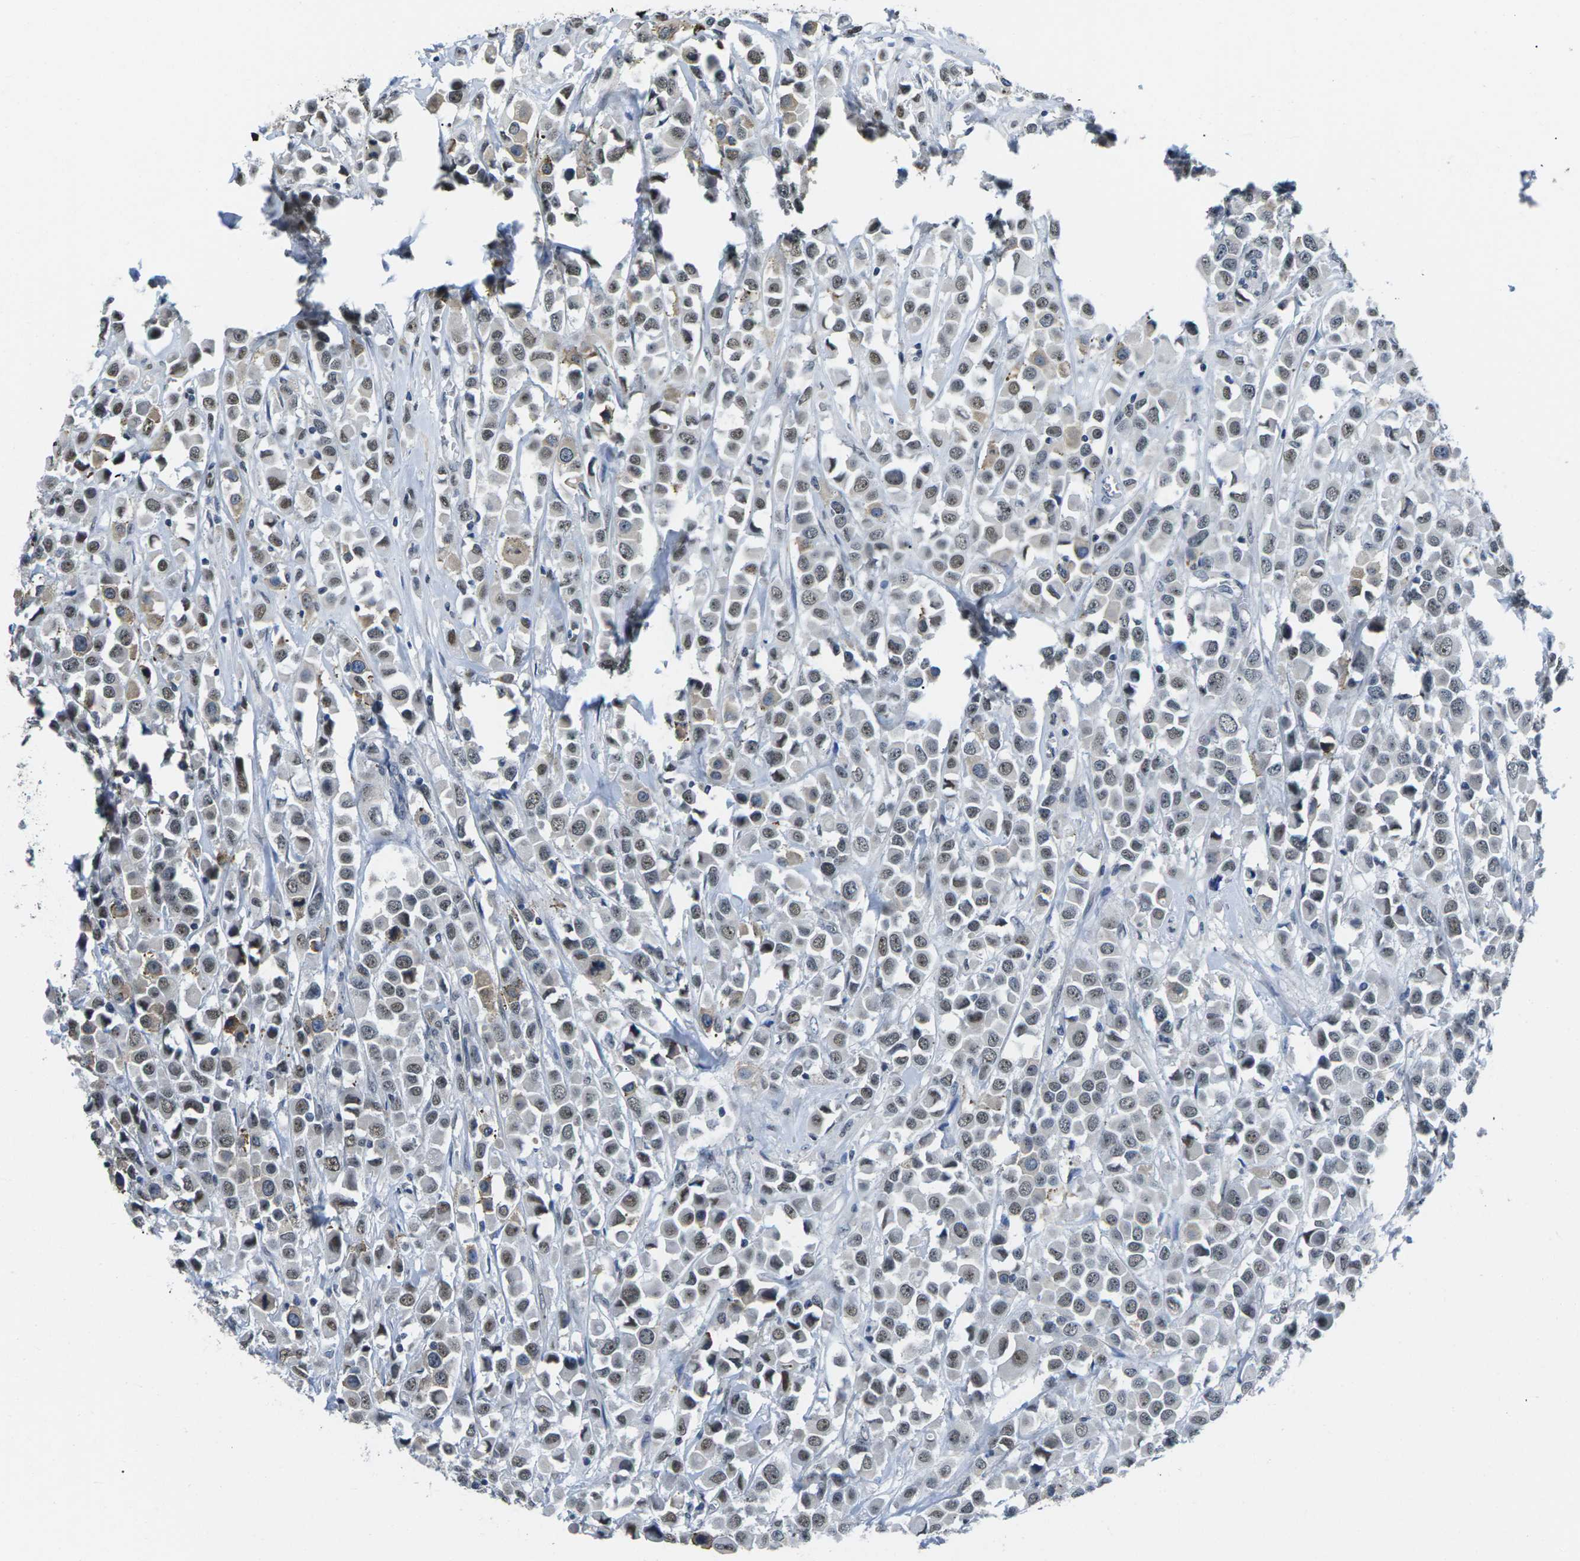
{"staining": {"intensity": "weak", "quantity": "25%-75%", "location": "cytoplasmic/membranous,nuclear"}, "tissue": "breast cancer", "cell_type": "Tumor cells", "image_type": "cancer", "snomed": [{"axis": "morphology", "description": "Duct carcinoma"}, {"axis": "topography", "description": "Breast"}], "caption": "DAB immunohistochemical staining of breast cancer reveals weak cytoplasmic/membranous and nuclear protein positivity in approximately 25%-75% of tumor cells.", "gene": "NSRP1", "patient": {"sex": "female", "age": 61}}